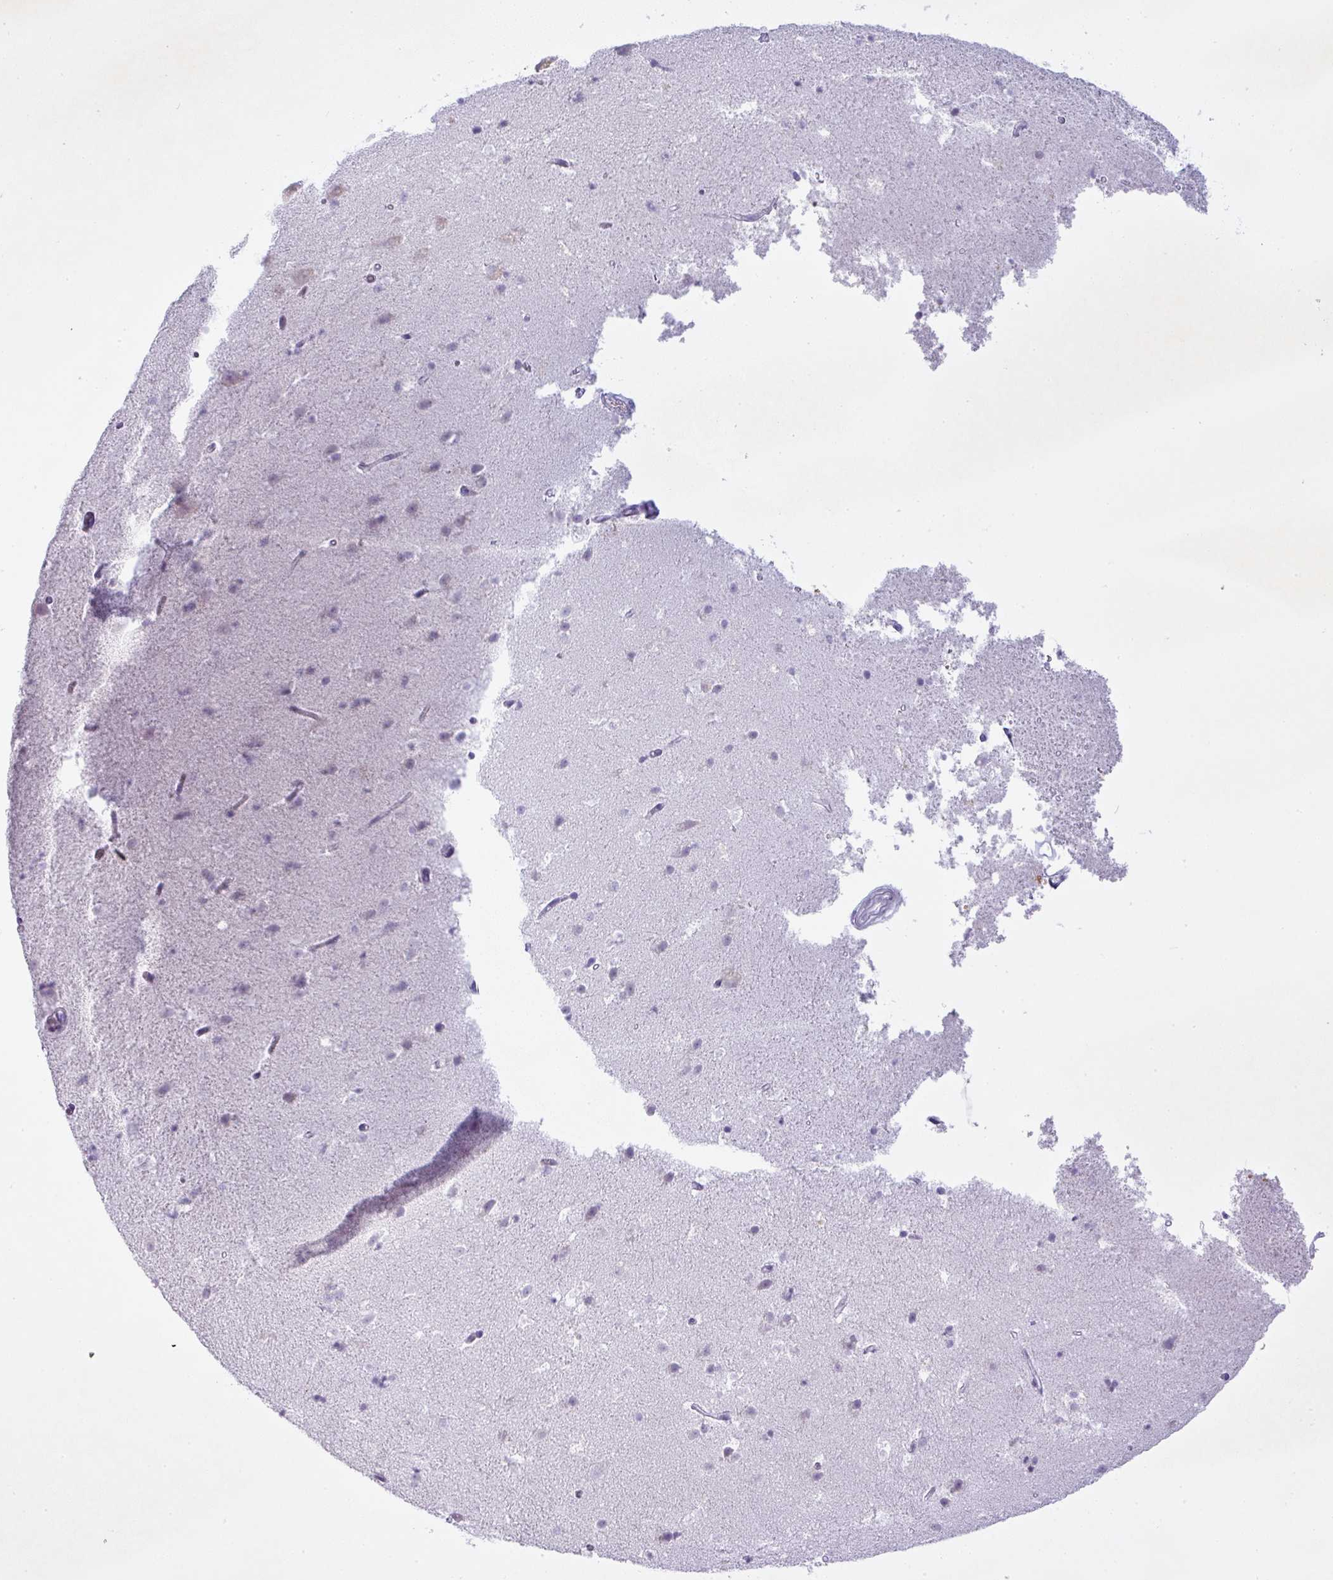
{"staining": {"intensity": "negative", "quantity": "none", "location": "none"}, "tissue": "hippocampus", "cell_type": "Glial cells", "image_type": "normal", "snomed": [{"axis": "morphology", "description": "Normal tissue, NOS"}, {"axis": "topography", "description": "Hippocampus"}], "caption": "Human hippocampus stained for a protein using IHC displays no staining in glial cells.", "gene": "PGA3", "patient": {"sex": "male", "age": 37}}